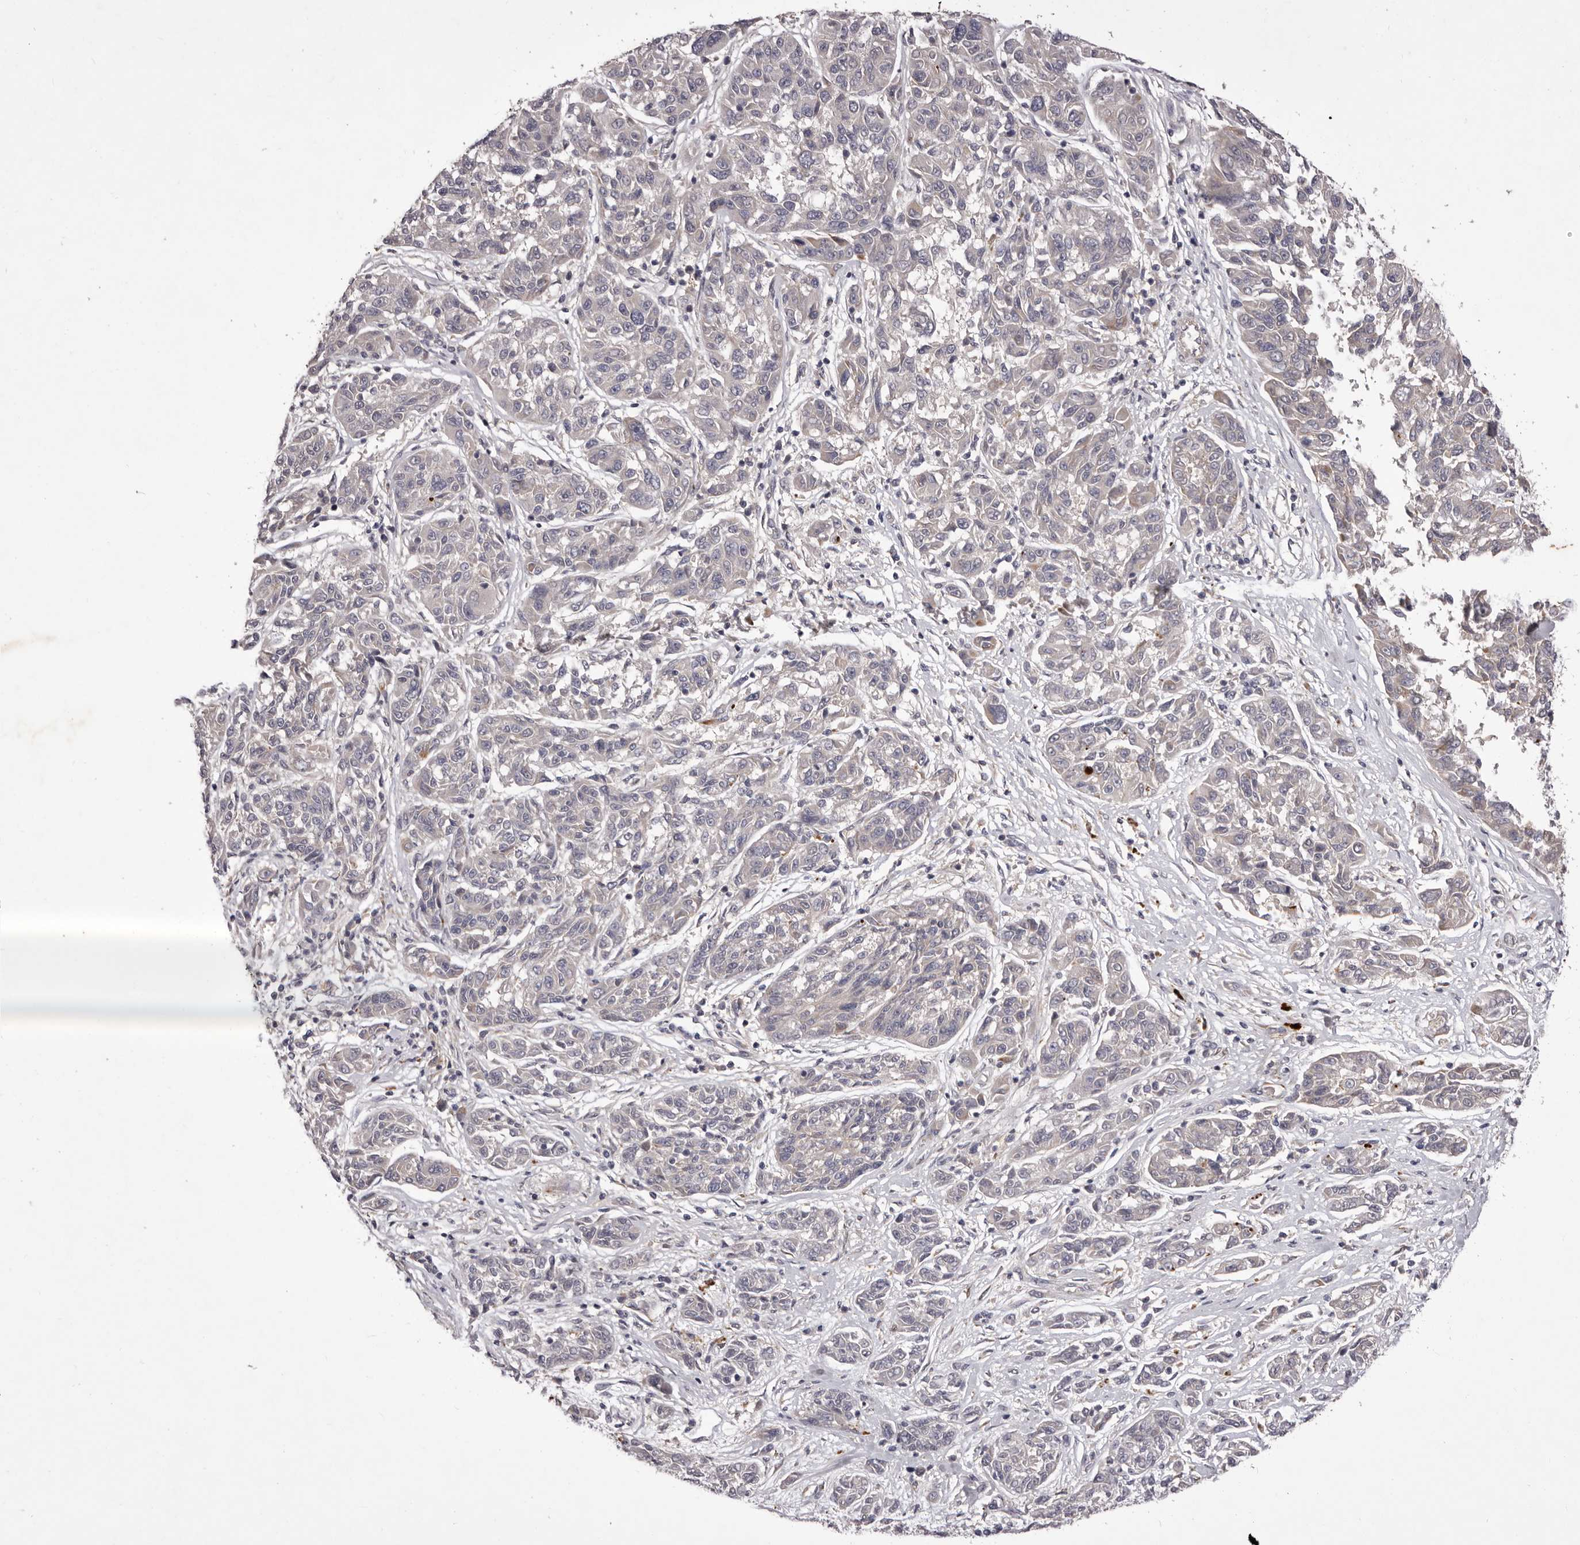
{"staining": {"intensity": "negative", "quantity": "none", "location": "none"}, "tissue": "melanoma", "cell_type": "Tumor cells", "image_type": "cancer", "snomed": [{"axis": "morphology", "description": "Malignant melanoma, NOS"}, {"axis": "topography", "description": "Skin"}], "caption": "Immunohistochemical staining of melanoma exhibits no significant staining in tumor cells.", "gene": "PNRC1", "patient": {"sex": "male", "age": 53}}